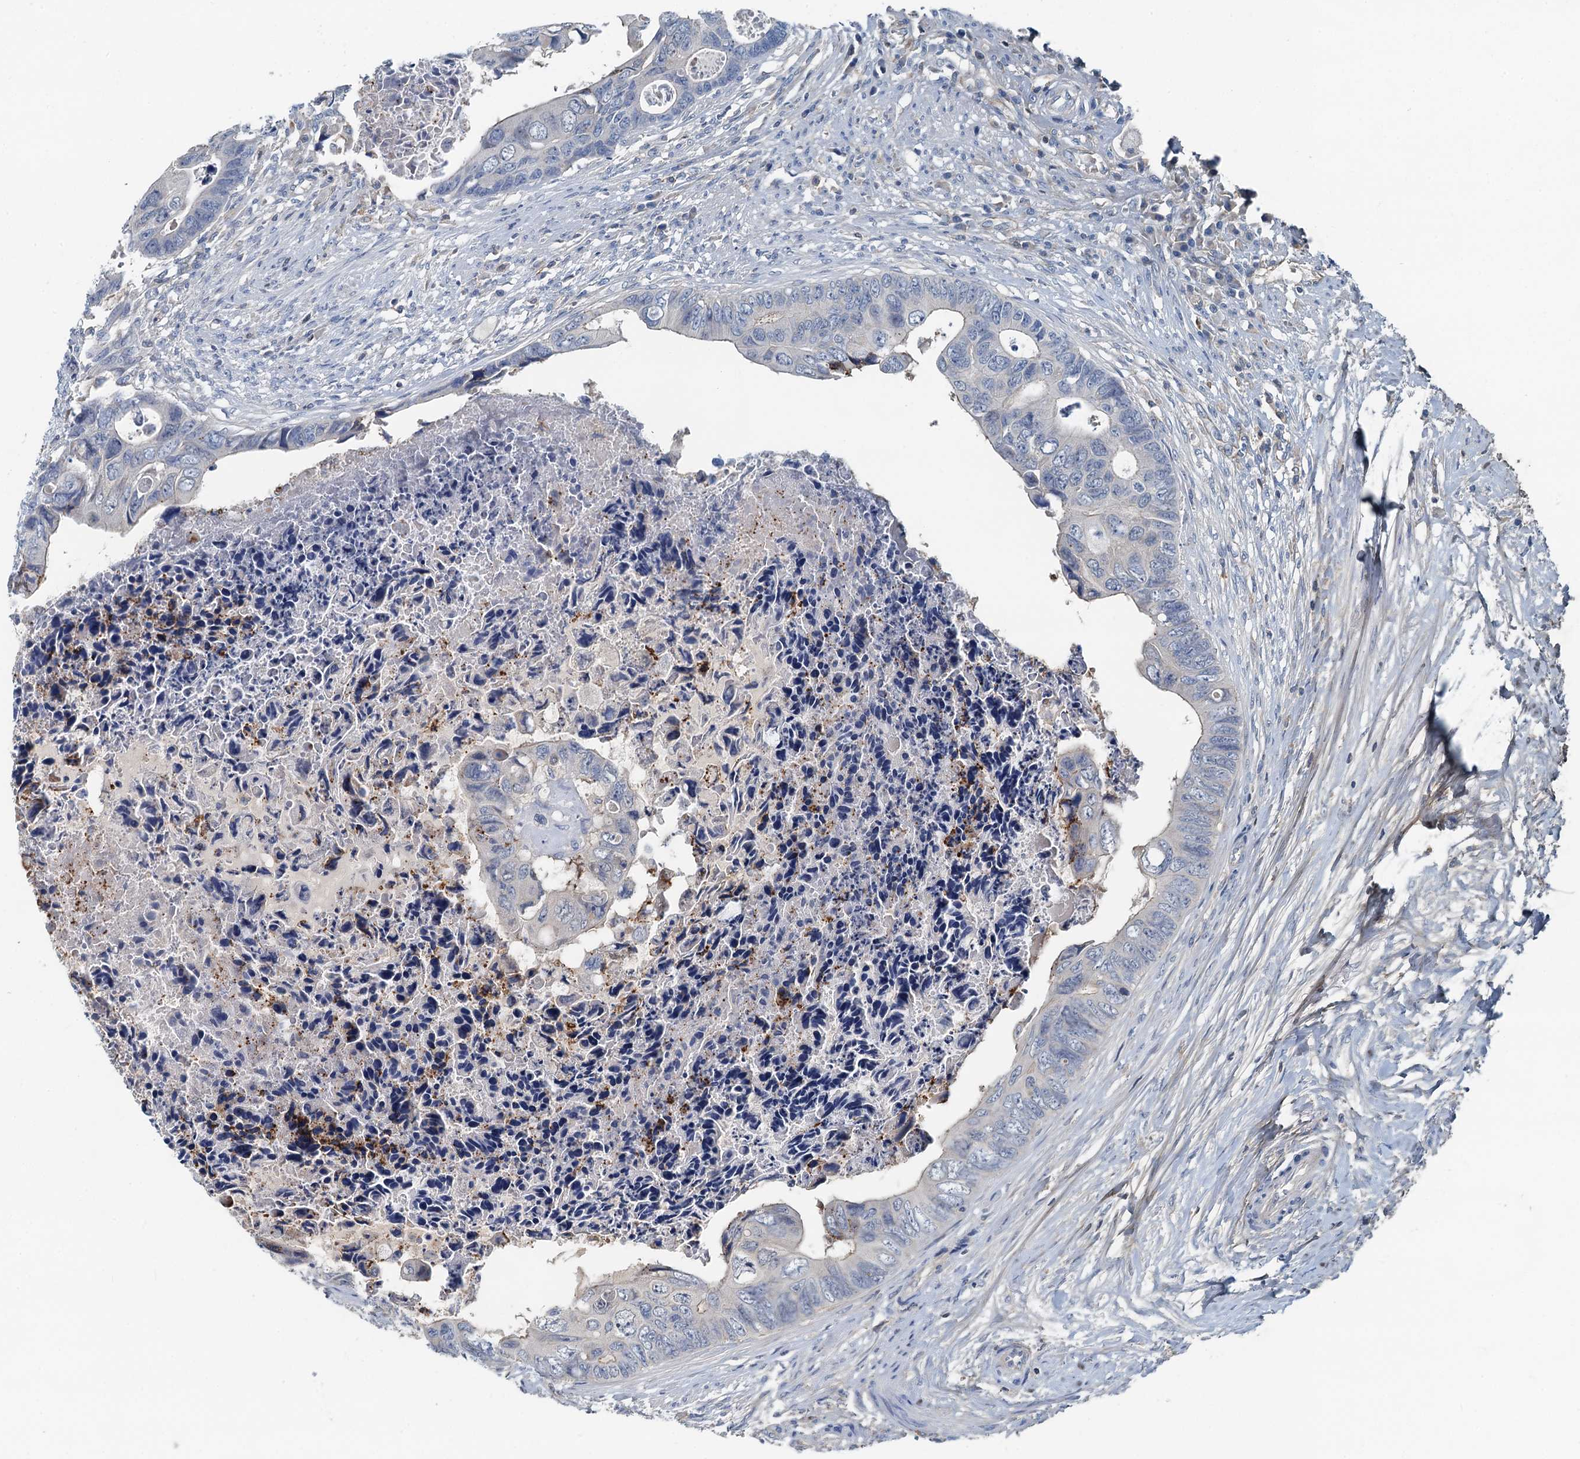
{"staining": {"intensity": "negative", "quantity": "none", "location": "none"}, "tissue": "colorectal cancer", "cell_type": "Tumor cells", "image_type": "cancer", "snomed": [{"axis": "morphology", "description": "Adenocarcinoma, NOS"}, {"axis": "topography", "description": "Rectum"}], "caption": "Protein analysis of colorectal cancer (adenocarcinoma) demonstrates no significant positivity in tumor cells. (DAB (3,3'-diaminobenzidine) immunohistochemistry visualized using brightfield microscopy, high magnification).", "gene": "THAP10", "patient": {"sex": "female", "age": 78}}